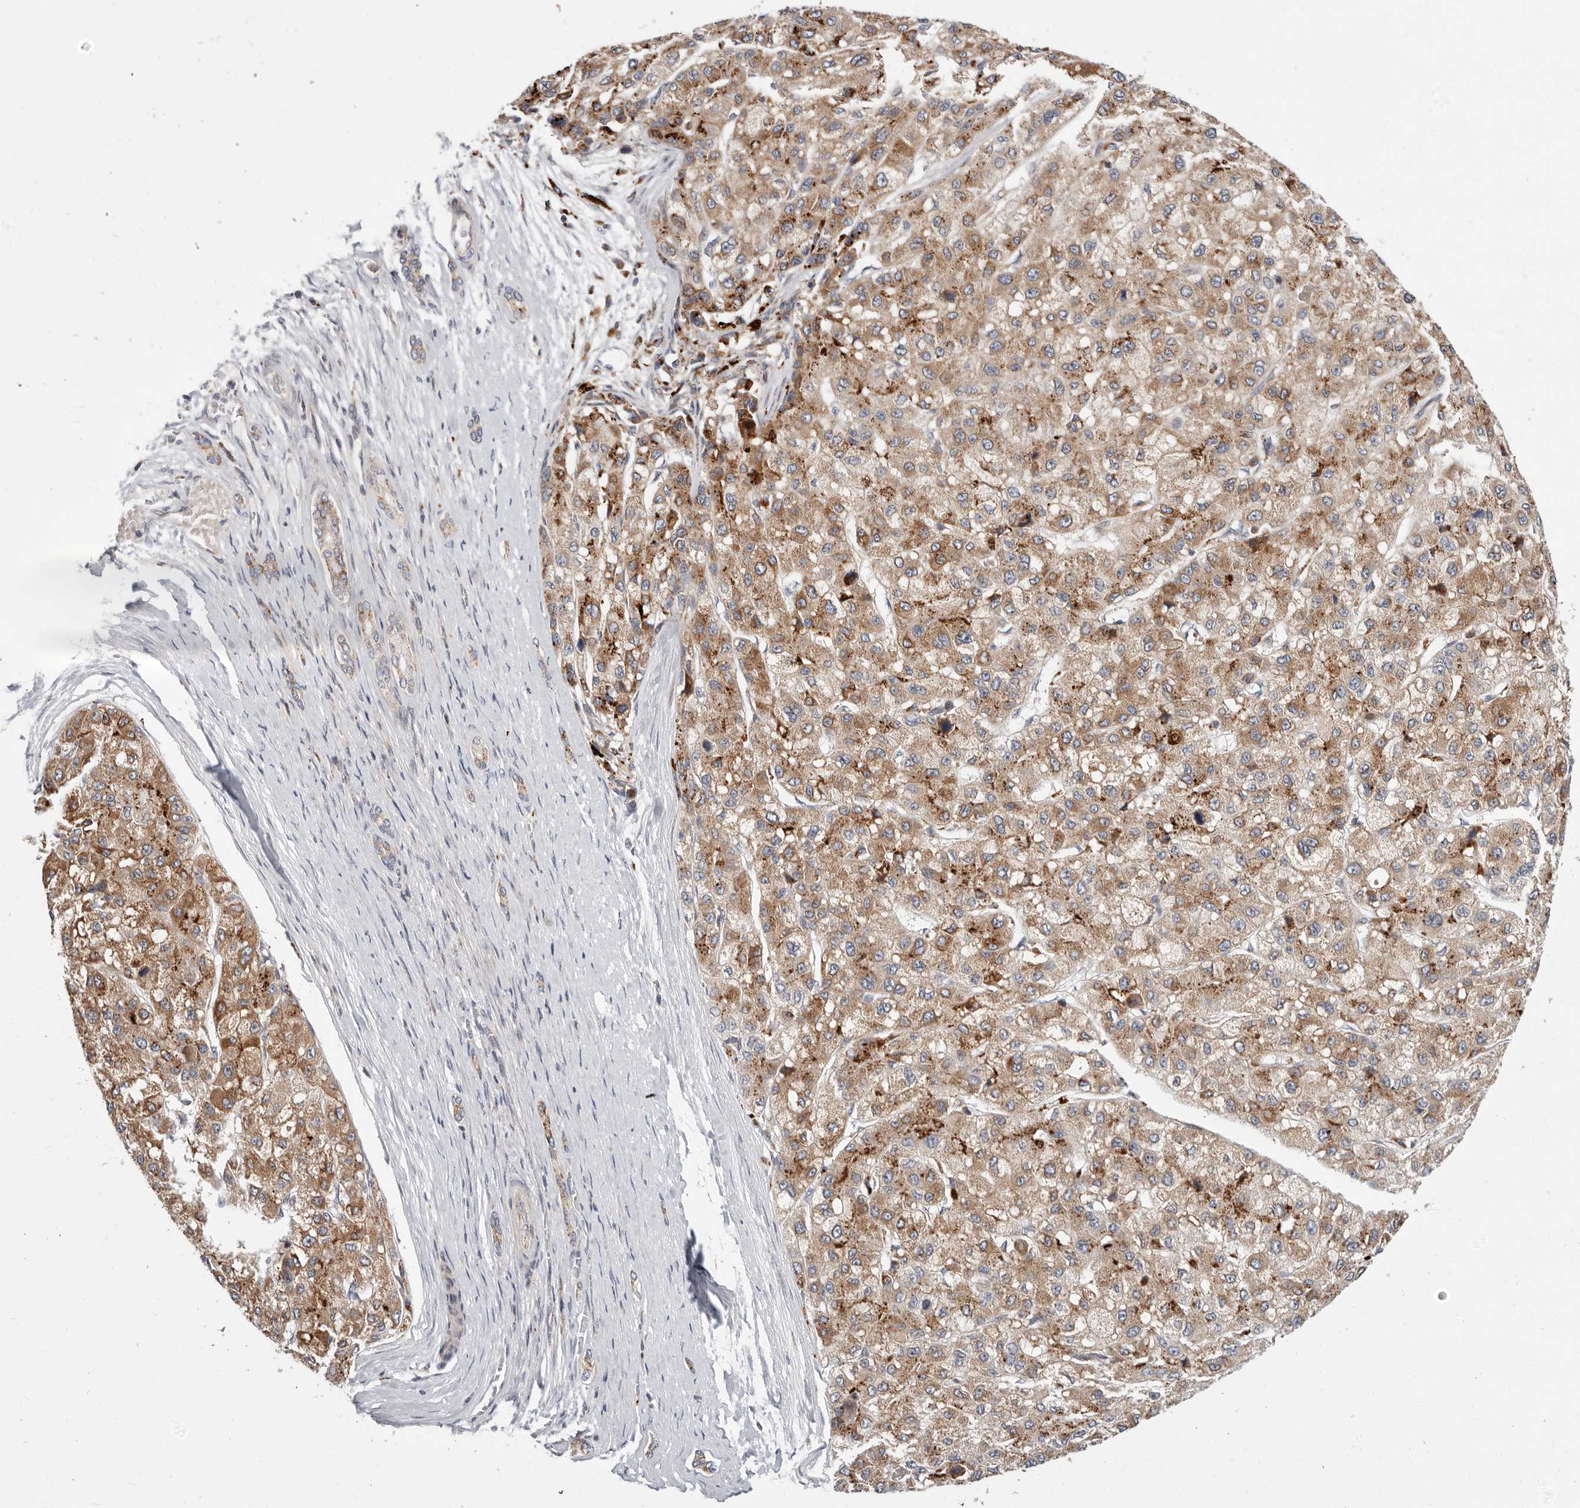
{"staining": {"intensity": "moderate", "quantity": ">75%", "location": "cytoplasmic/membranous"}, "tissue": "liver cancer", "cell_type": "Tumor cells", "image_type": "cancer", "snomed": [{"axis": "morphology", "description": "Carcinoma, Hepatocellular, NOS"}, {"axis": "topography", "description": "Liver"}], "caption": "DAB (3,3'-diaminobenzidine) immunohistochemical staining of human liver cancer exhibits moderate cytoplasmic/membranous protein positivity in approximately >75% of tumor cells.", "gene": "TOR3A", "patient": {"sex": "male", "age": 80}}